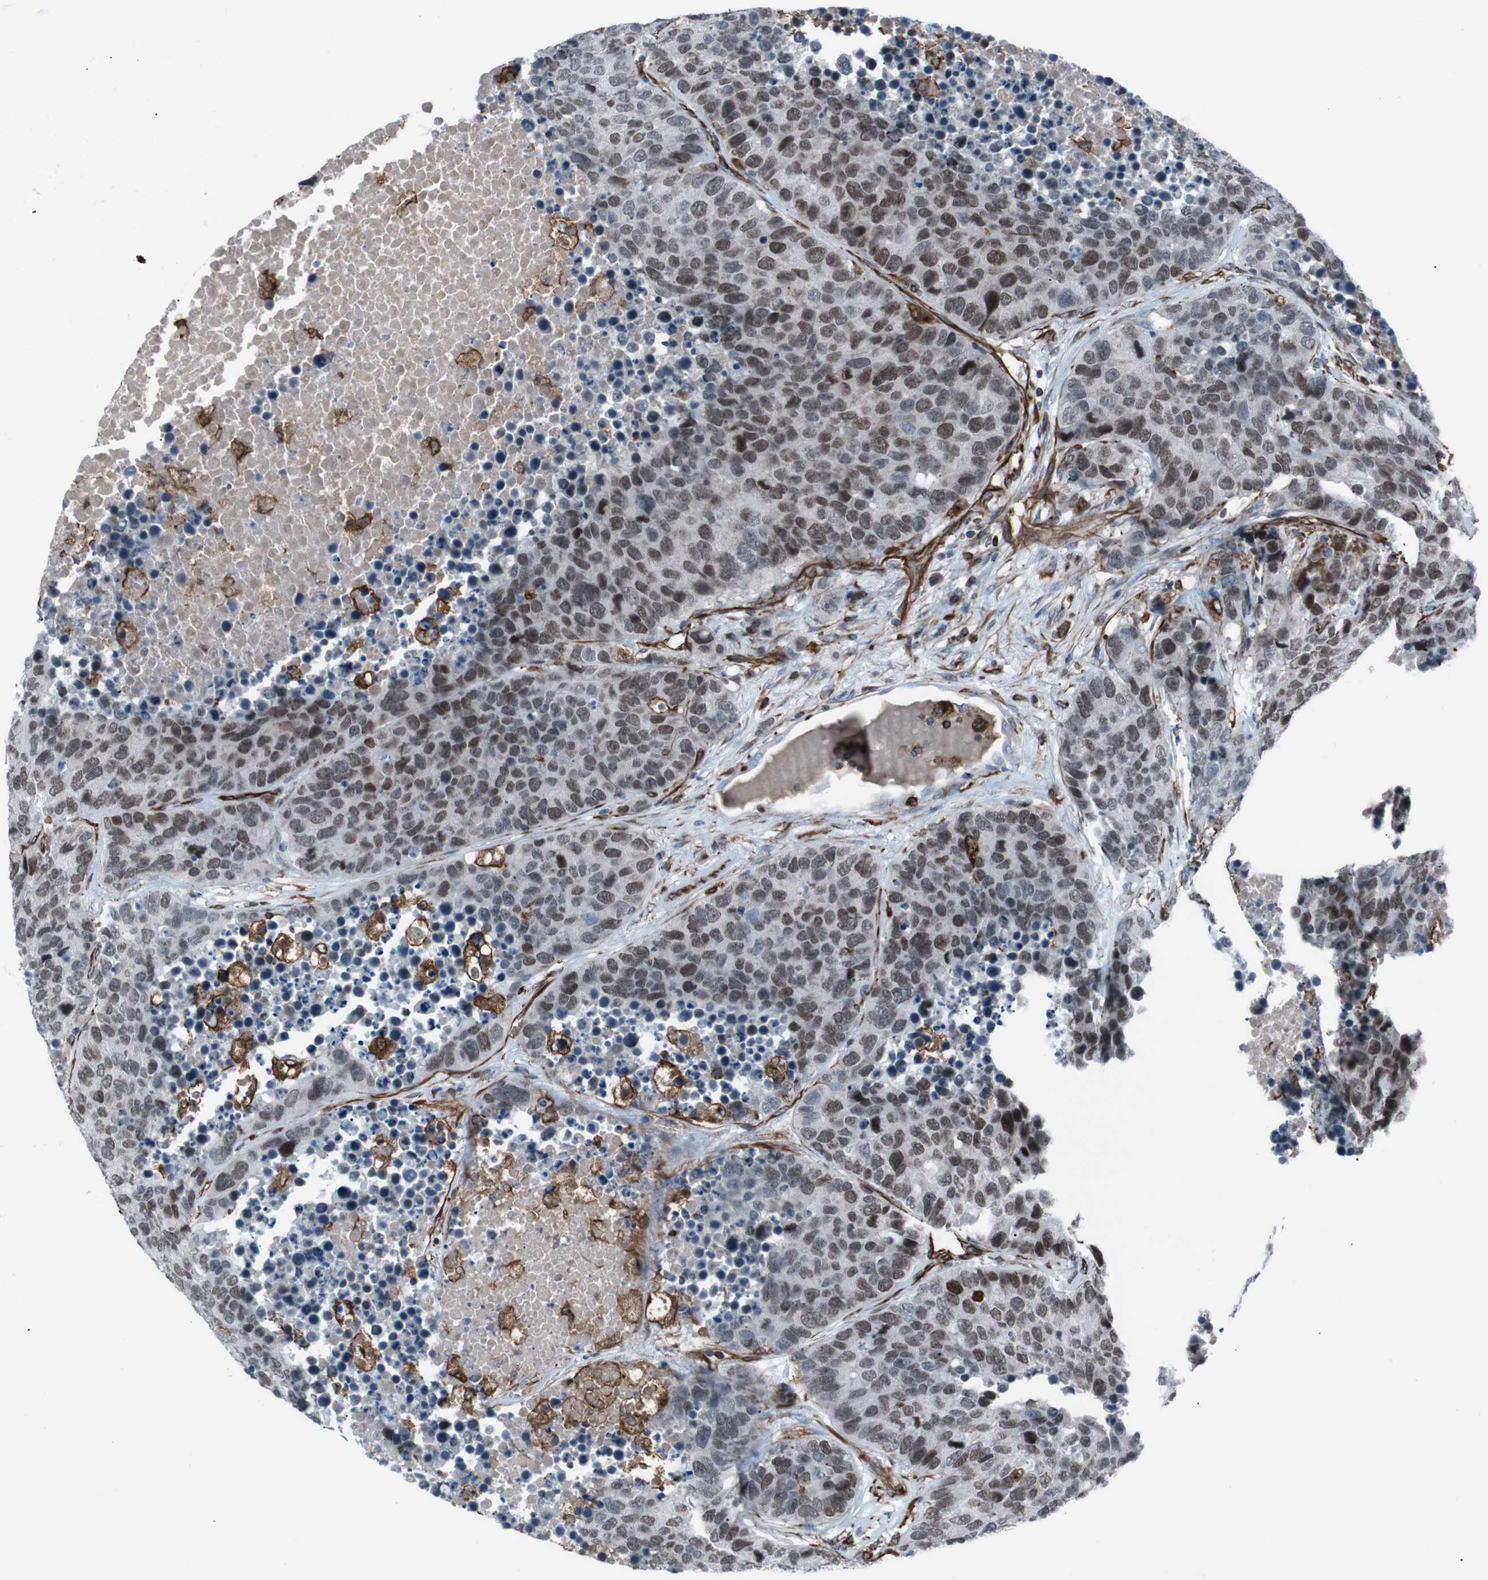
{"staining": {"intensity": "moderate", "quantity": ">75%", "location": "nuclear"}, "tissue": "carcinoid", "cell_type": "Tumor cells", "image_type": "cancer", "snomed": [{"axis": "morphology", "description": "Carcinoid, malignant, NOS"}, {"axis": "topography", "description": "Lung"}], "caption": "Malignant carcinoid stained with a protein marker demonstrates moderate staining in tumor cells.", "gene": "TMEM141", "patient": {"sex": "male", "age": 60}}